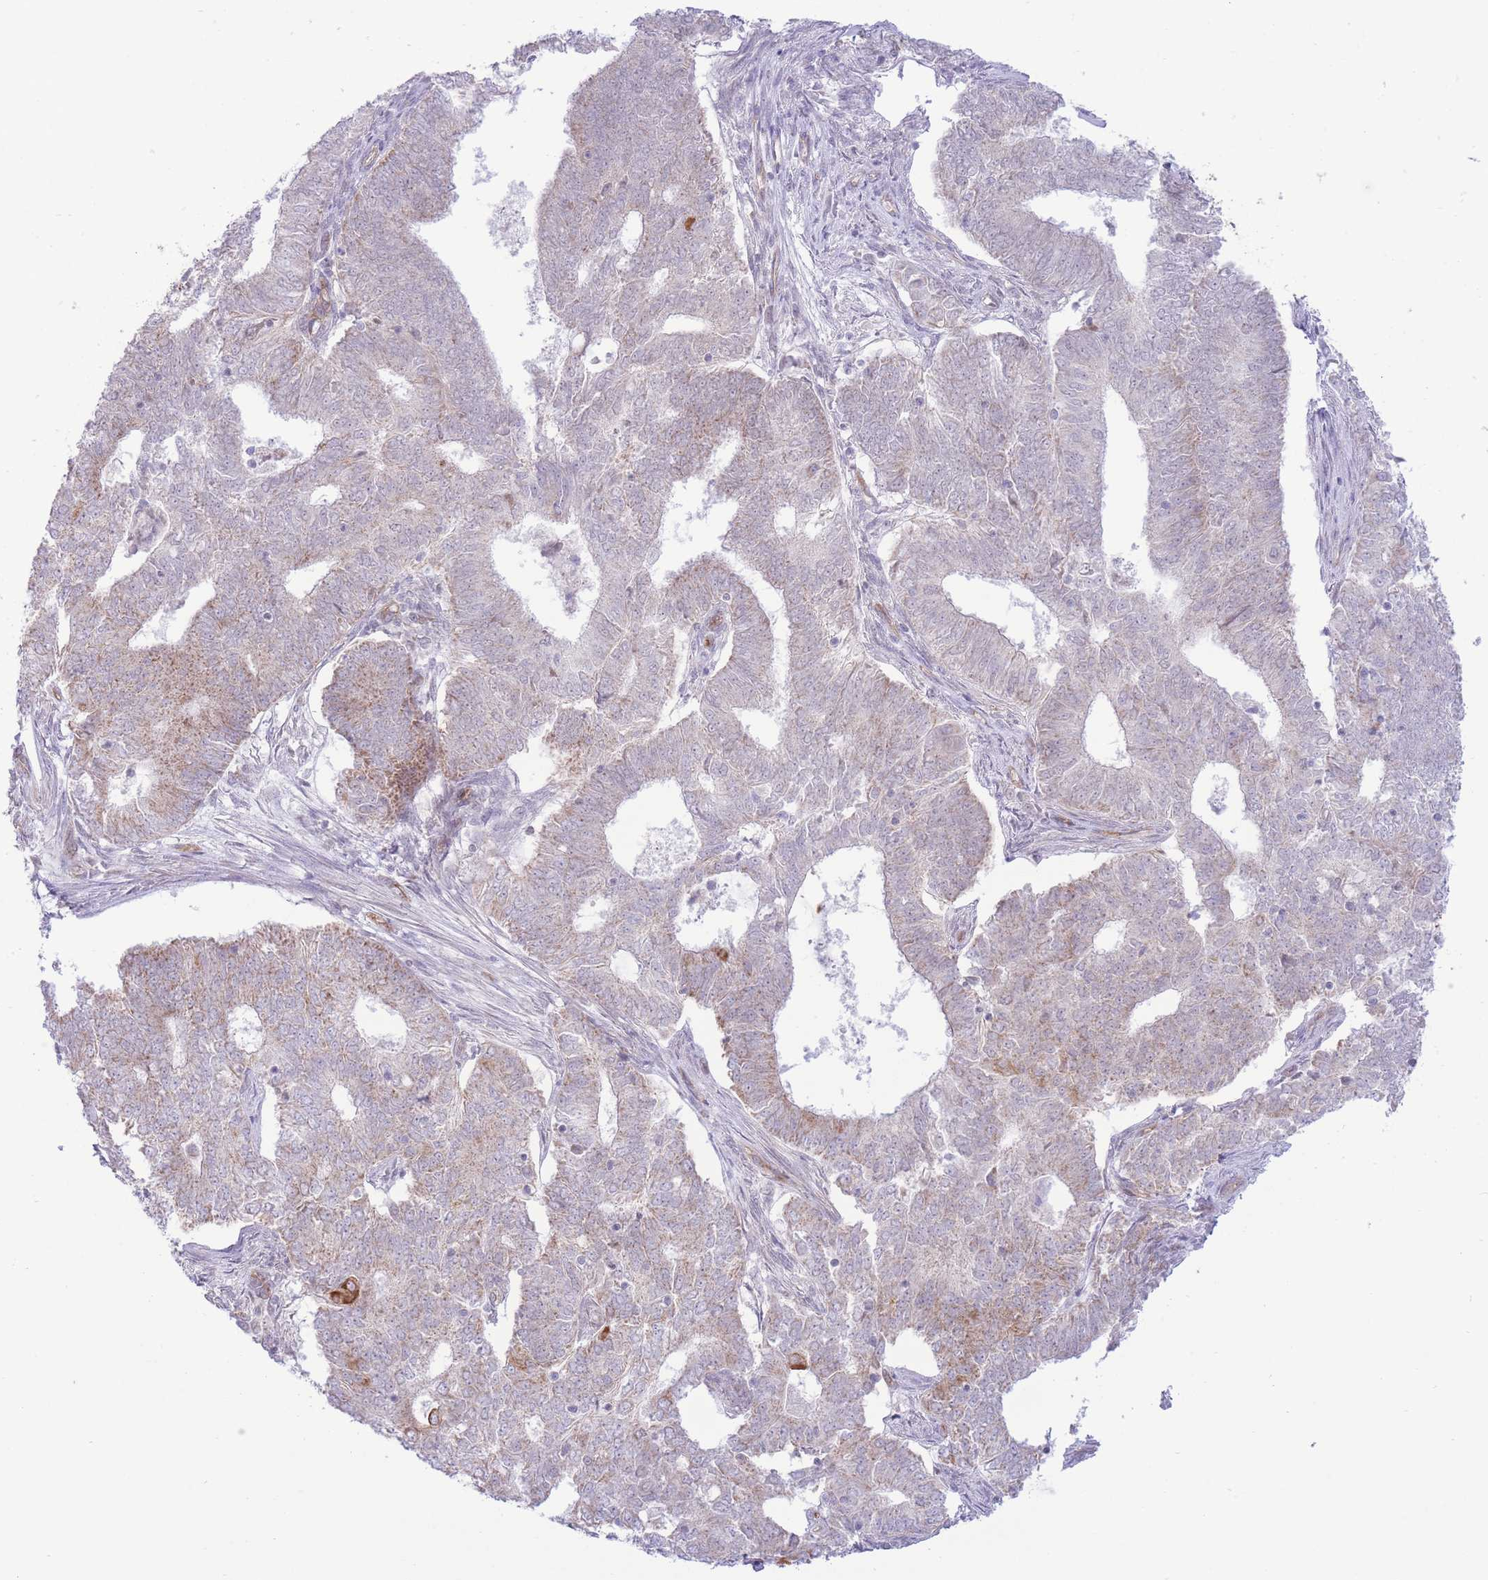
{"staining": {"intensity": "moderate", "quantity": "<25%", "location": "cytoplasmic/membranous"}, "tissue": "endometrial cancer", "cell_type": "Tumor cells", "image_type": "cancer", "snomed": [{"axis": "morphology", "description": "Adenocarcinoma, NOS"}, {"axis": "topography", "description": "Endometrium"}], "caption": "Protein staining displays moderate cytoplasmic/membranous positivity in approximately <25% of tumor cells in endometrial cancer.", "gene": "MRPS31", "patient": {"sex": "female", "age": 62}}